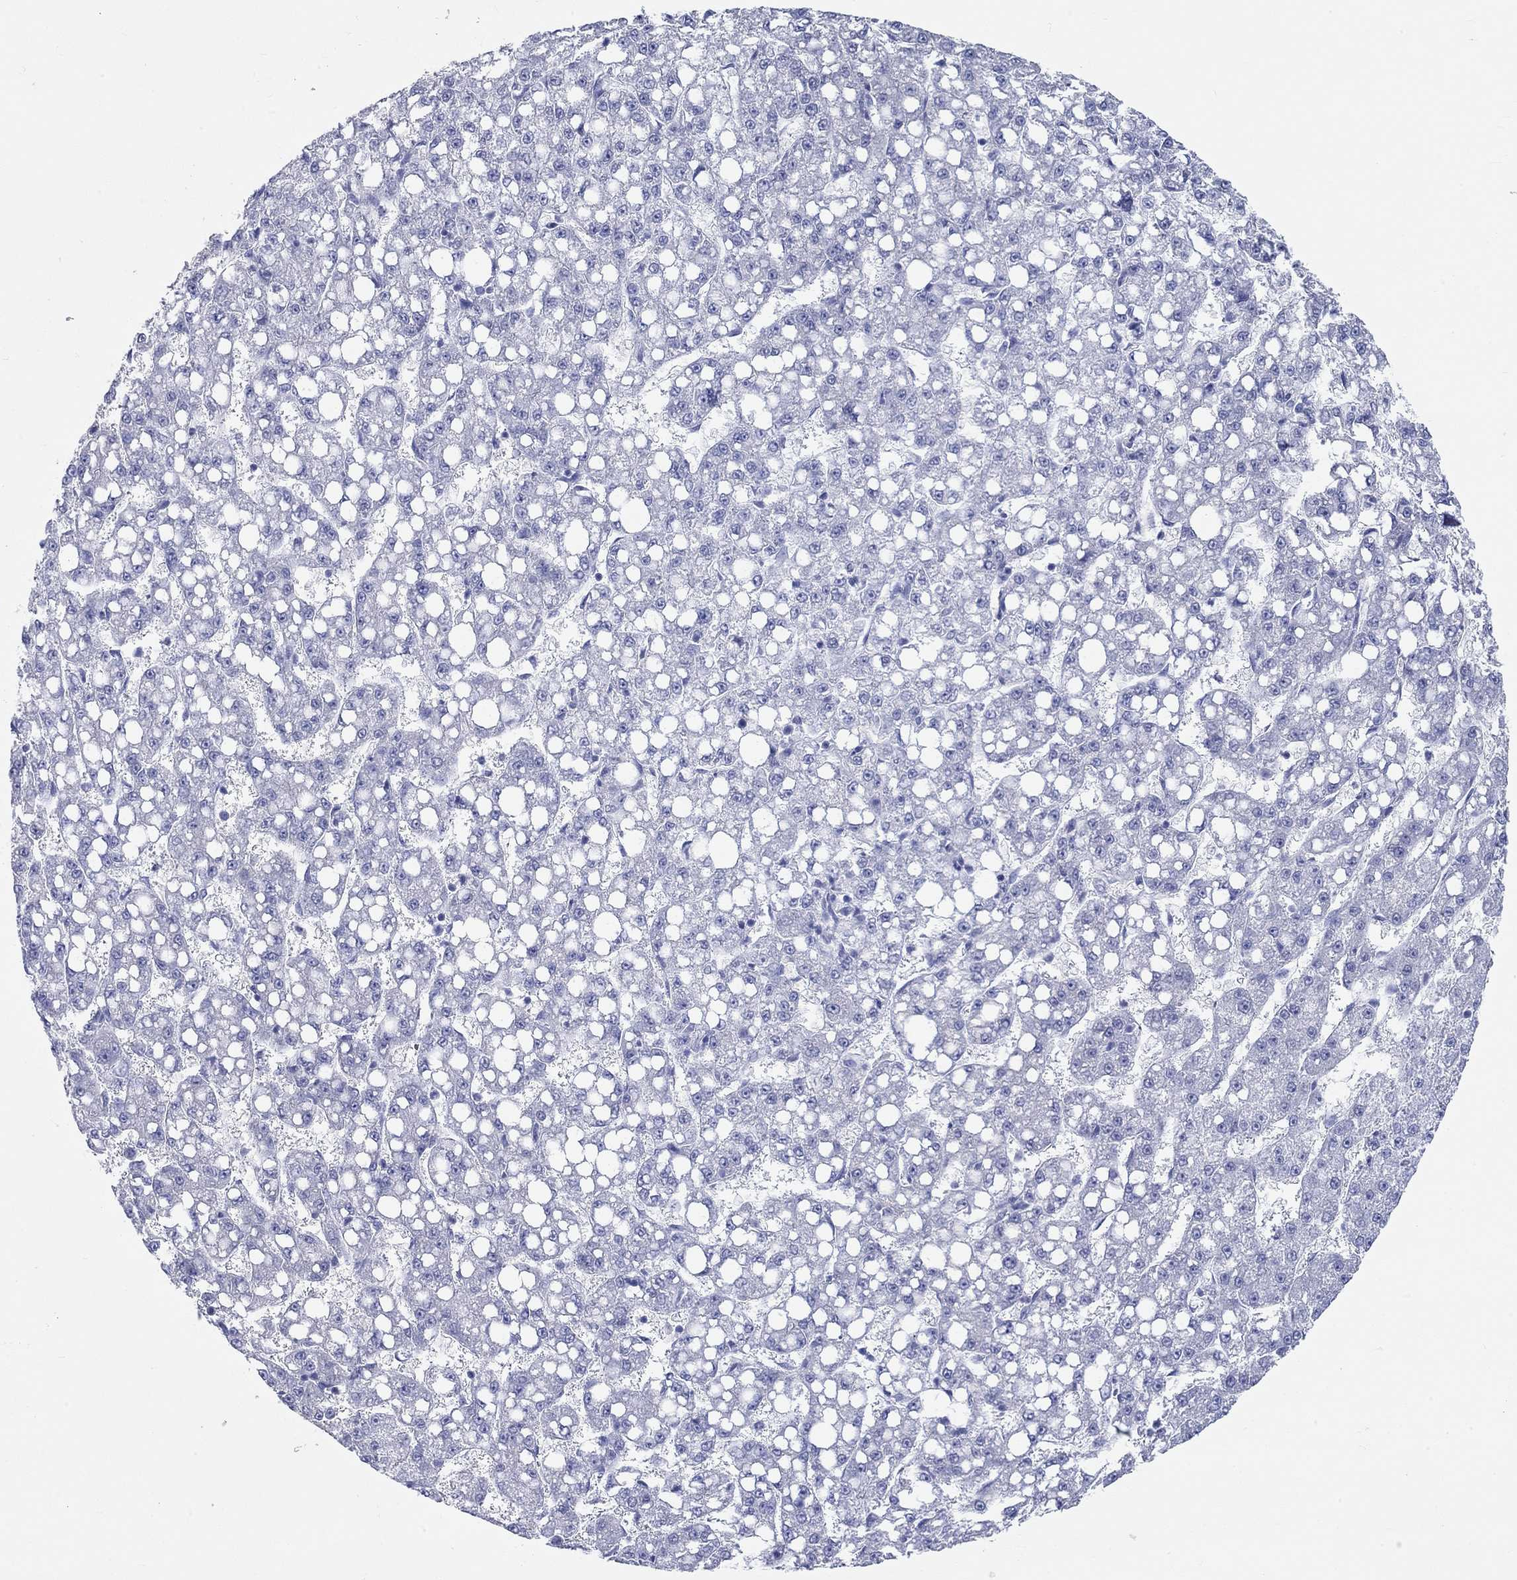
{"staining": {"intensity": "negative", "quantity": "none", "location": "none"}, "tissue": "liver cancer", "cell_type": "Tumor cells", "image_type": "cancer", "snomed": [{"axis": "morphology", "description": "Carcinoma, Hepatocellular, NOS"}, {"axis": "topography", "description": "Liver"}], "caption": "This is an immunohistochemistry histopathology image of liver cancer (hepatocellular carcinoma). There is no expression in tumor cells.", "gene": "SPATA9", "patient": {"sex": "female", "age": 65}}